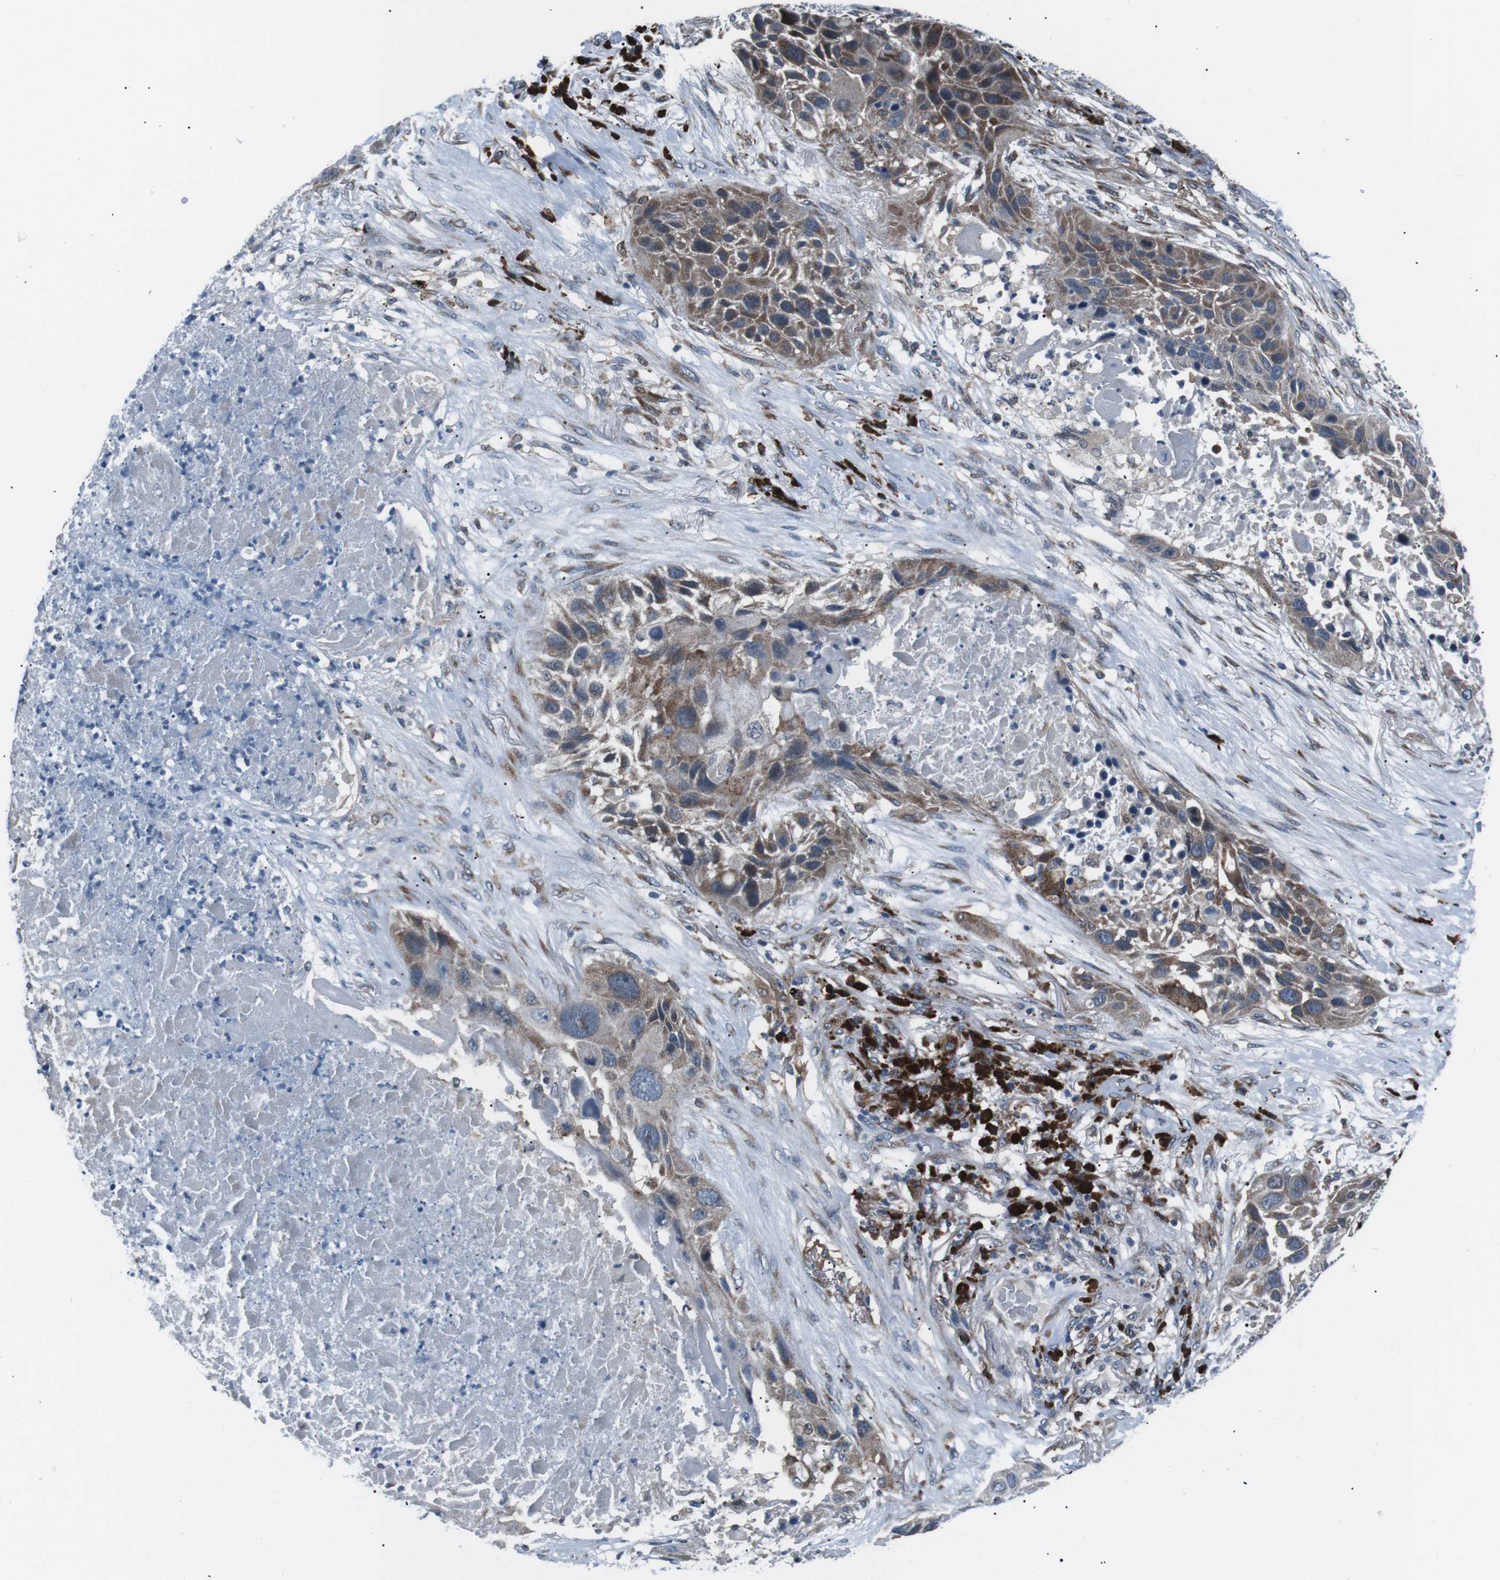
{"staining": {"intensity": "moderate", "quantity": ">75%", "location": "cytoplasmic/membranous"}, "tissue": "lung cancer", "cell_type": "Tumor cells", "image_type": "cancer", "snomed": [{"axis": "morphology", "description": "Squamous cell carcinoma, NOS"}, {"axis": "topography", "description": "Lung"}], "caption": "Protein analysis of lung cancer tissue demonstrates moderate cytoplasmic/membranous expression in about >75% of tumor cells. (DAB IHC, brown staining for protein, blue staining for nuclei).", "gene": "BLNK", "patient": {"sex": "male", "age": 57}}